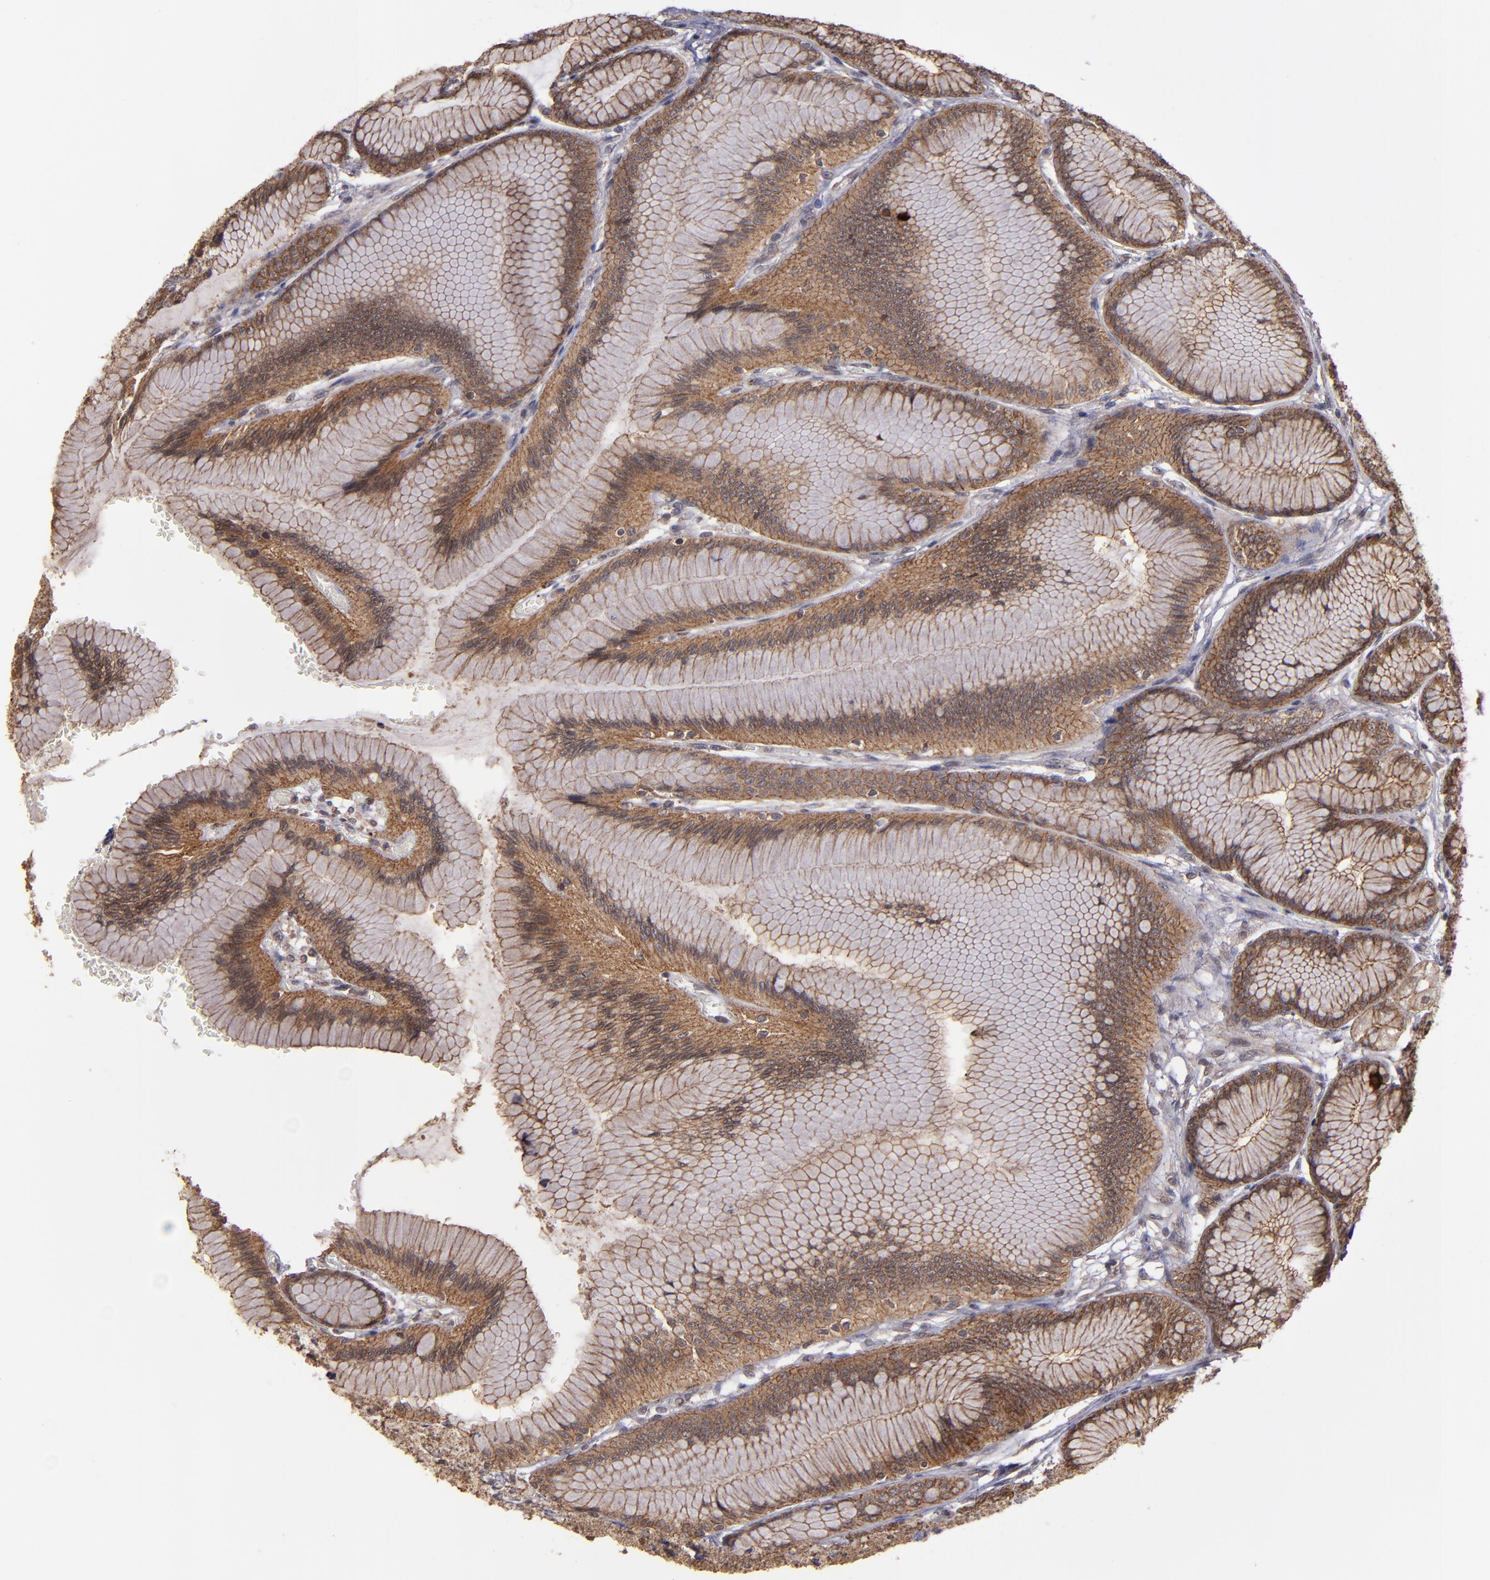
{"staining": {"intensity": "moderate", "quantity": ">75%", "location": "cytoplasmic/membranous"}, "tissue": "stomach", "cell_type": "Glandular cells", "image_type": "normal", "snomed": [{"axis": "morphology", "description": "Normal tissue, NOS"}, {"axis": "morphology", "description": "Adenocarcinoma, NOS"}, {"axis": "topography", "description": "Stomach"}, {"axis": "topography", "description": "Stomach, lower"}], "caption": "Protein staining by immunohistochemistry reveals moderate cytoplasmic/membranous expression in about >75% of glandular cells in normal stomach.", "gene": "SIPA1L1", "patient": {"sex": "female", "age": 65}}